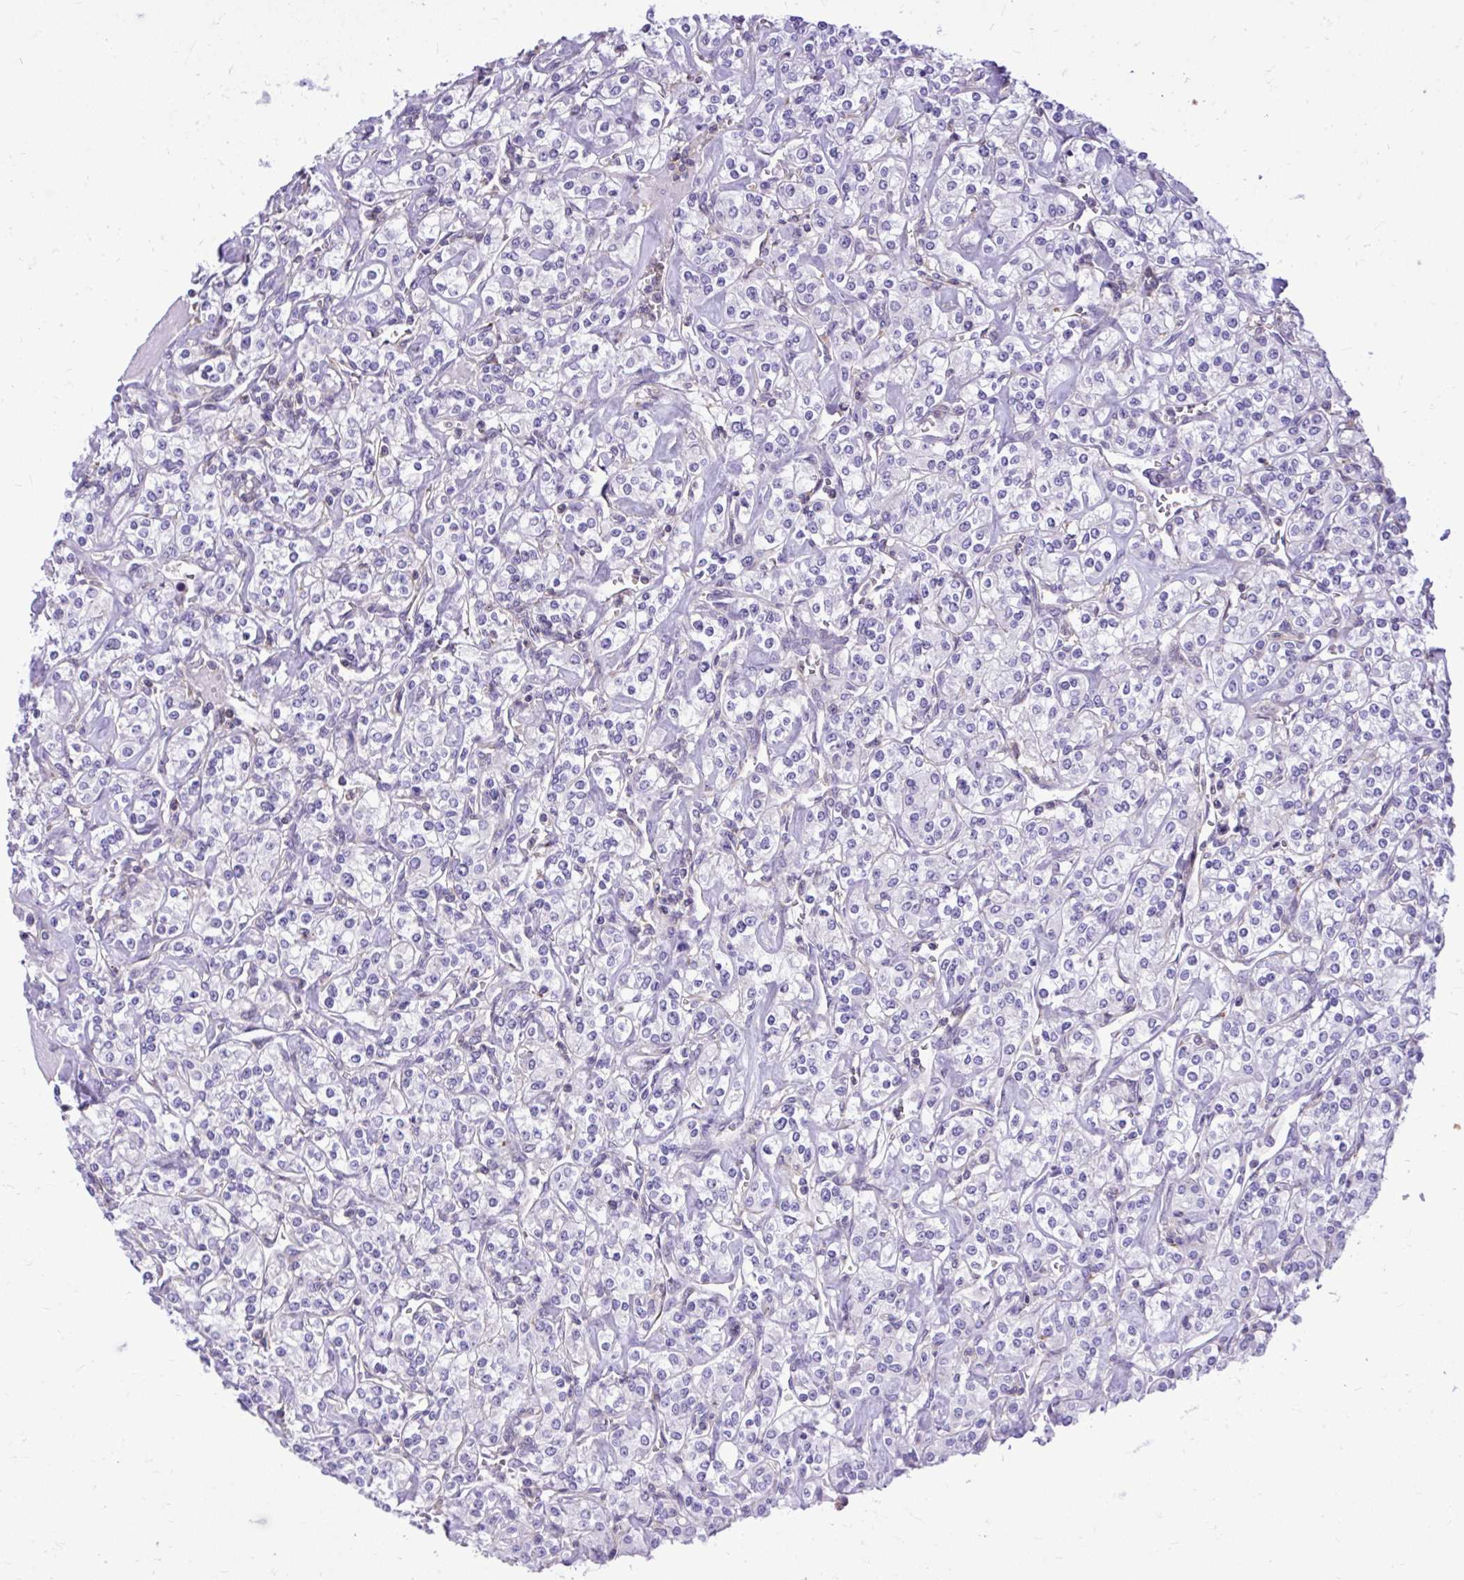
{"staining": {"intensity": "negative", "quantity": "none", "location": "none"}, "tissue": "renal cancer", "cell_type": "Tumor cells", "image_type": "cancer", "snomed": [{"axis": "morphology", "description": "Adenocarcinoma, NOS"}, {"axis": "topography", "description": "Kidney"}], "caption": "Histopathology image shows no protein positivity in tumor cells of renal cancer (adenocarcinoma) tissue.", "gene": "GRK4", "patient": {"sex": "male", "age": 77}}